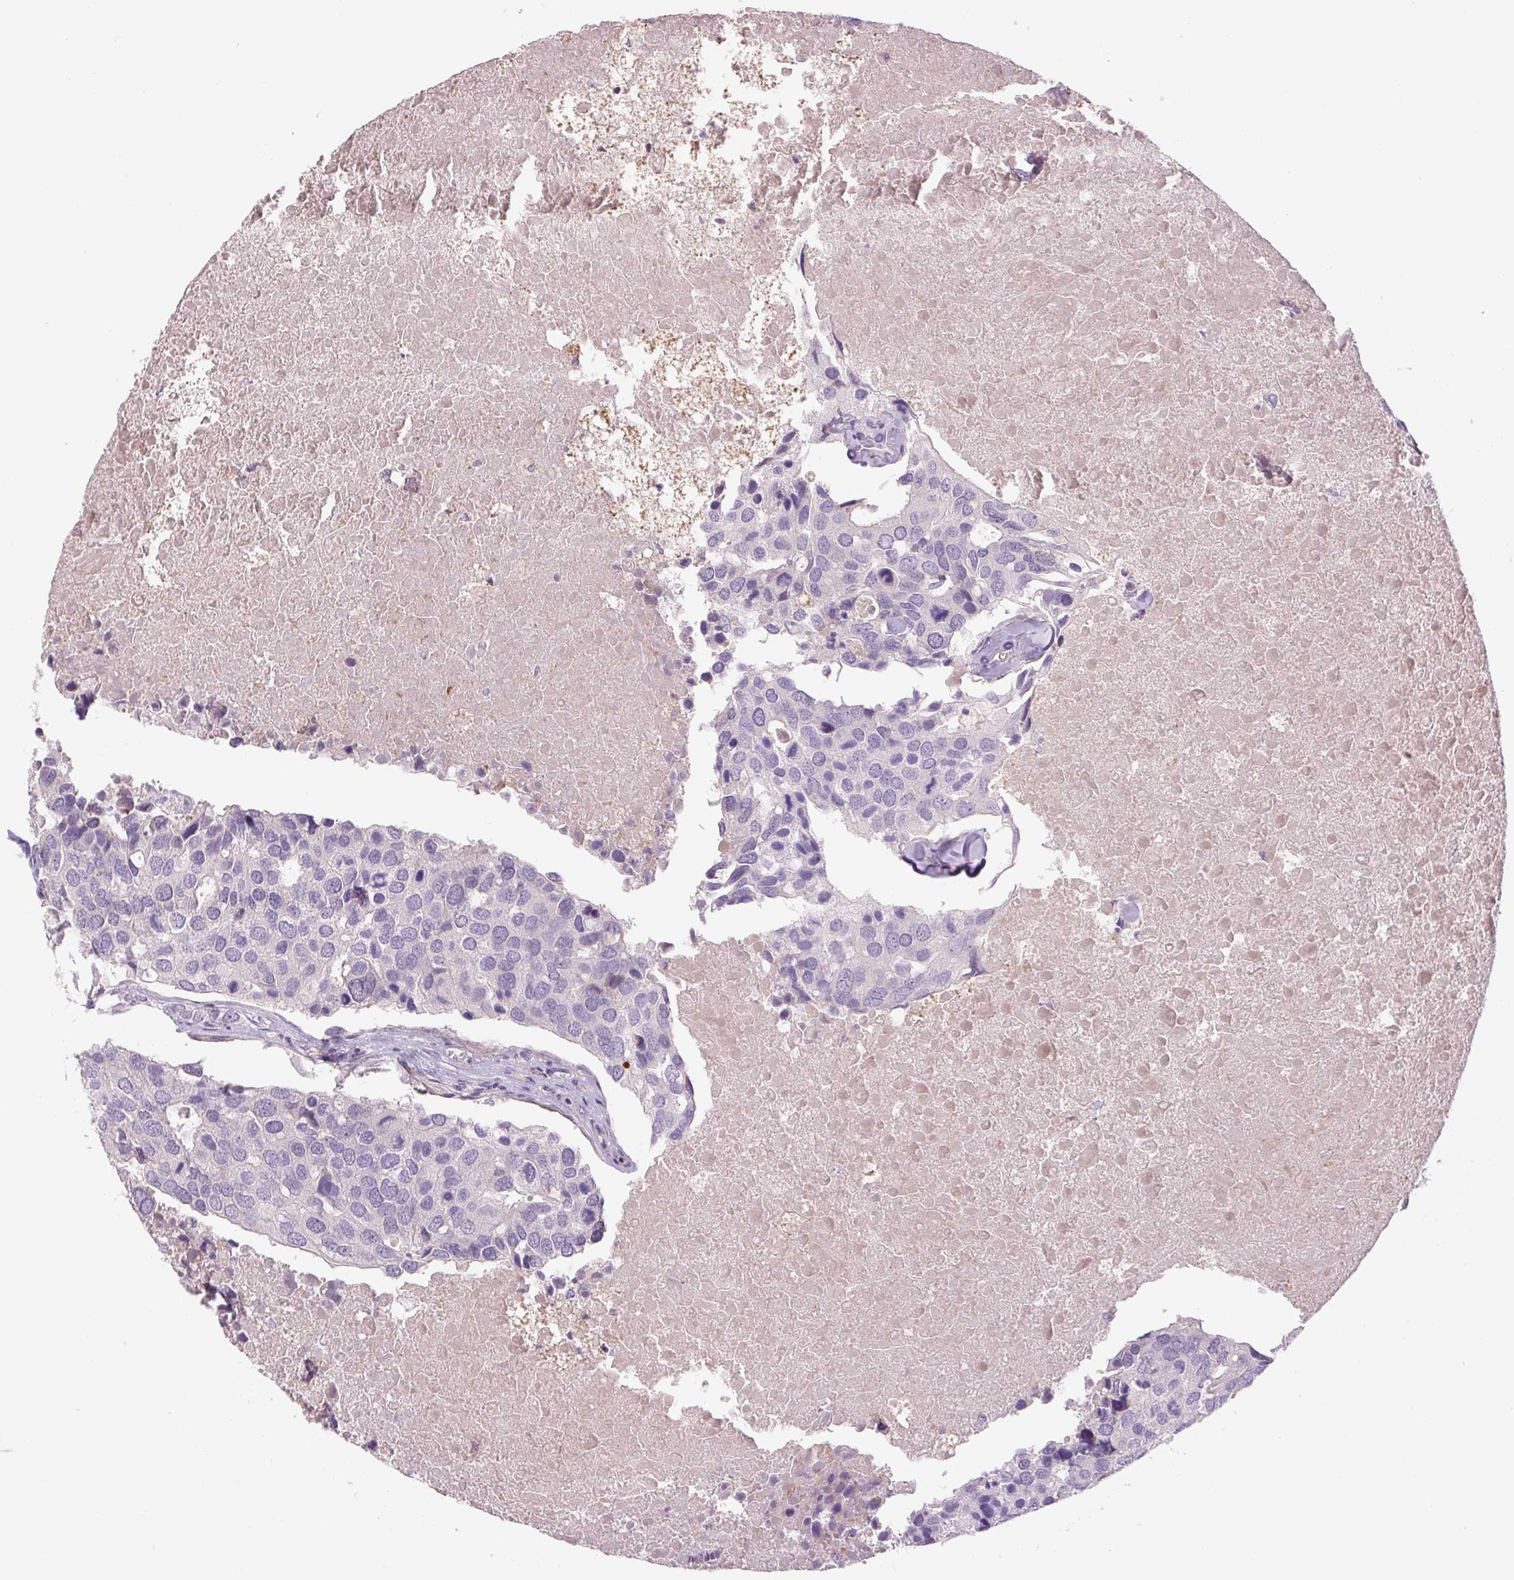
{"staining": {"intensity": "negative", "quantity": "none", "location": "none"}, "tissue": "breast cancer", "cell_type": "Tumor cells", "image_type": "cancer", "snomed": [{"axis": "morphology", "description": "Duct carcinoma"}, {"axis": "topography", "description": "Breast"}], "caption": "Breast cancer (intraductal carcinoma) was stained to show a protein in brown. There is no significant expression in tumor cells.", "gene": "TMEM100", "patient": {"sex": "female", "age": 83}}